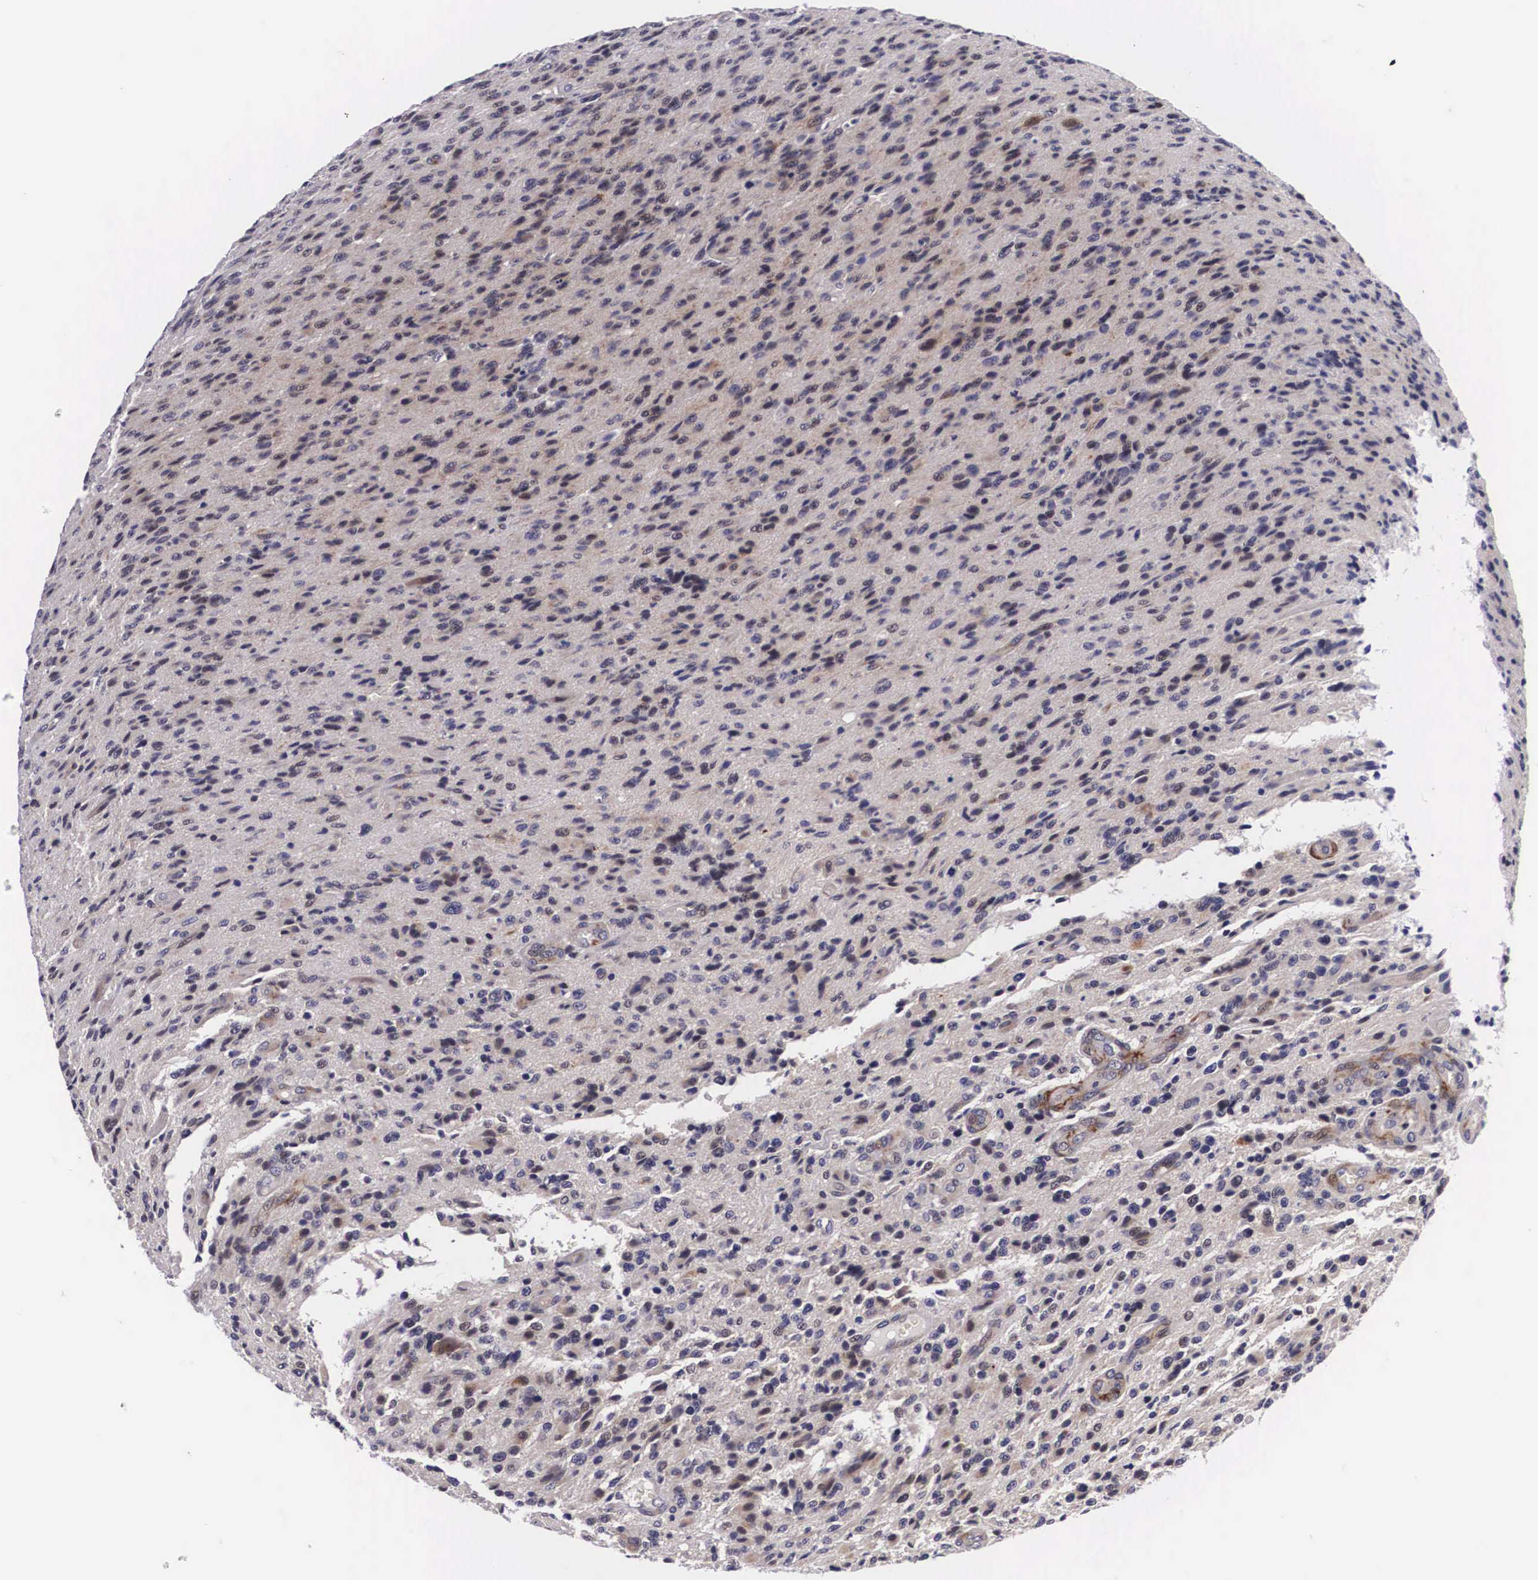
{"staining": {"intensity": "weak", "quantity": "25%-75%", "location": "cytoplasmic/membranous,nuclear"}, "tissue": "glioma", "cell_type": "Tumor cells", "image_type": "cancer", "snomed": [{"axis": "morphology", "description": "Glioma, malignant, High grade"}, {"axis": "topography", "description": "Brain"}], "caption": "Malignant high-grade glioma stained with a protein marker displays weak staining in tumor cells.", "gene": "EMID1", "patient": {"sex": "male", "age": 36}}